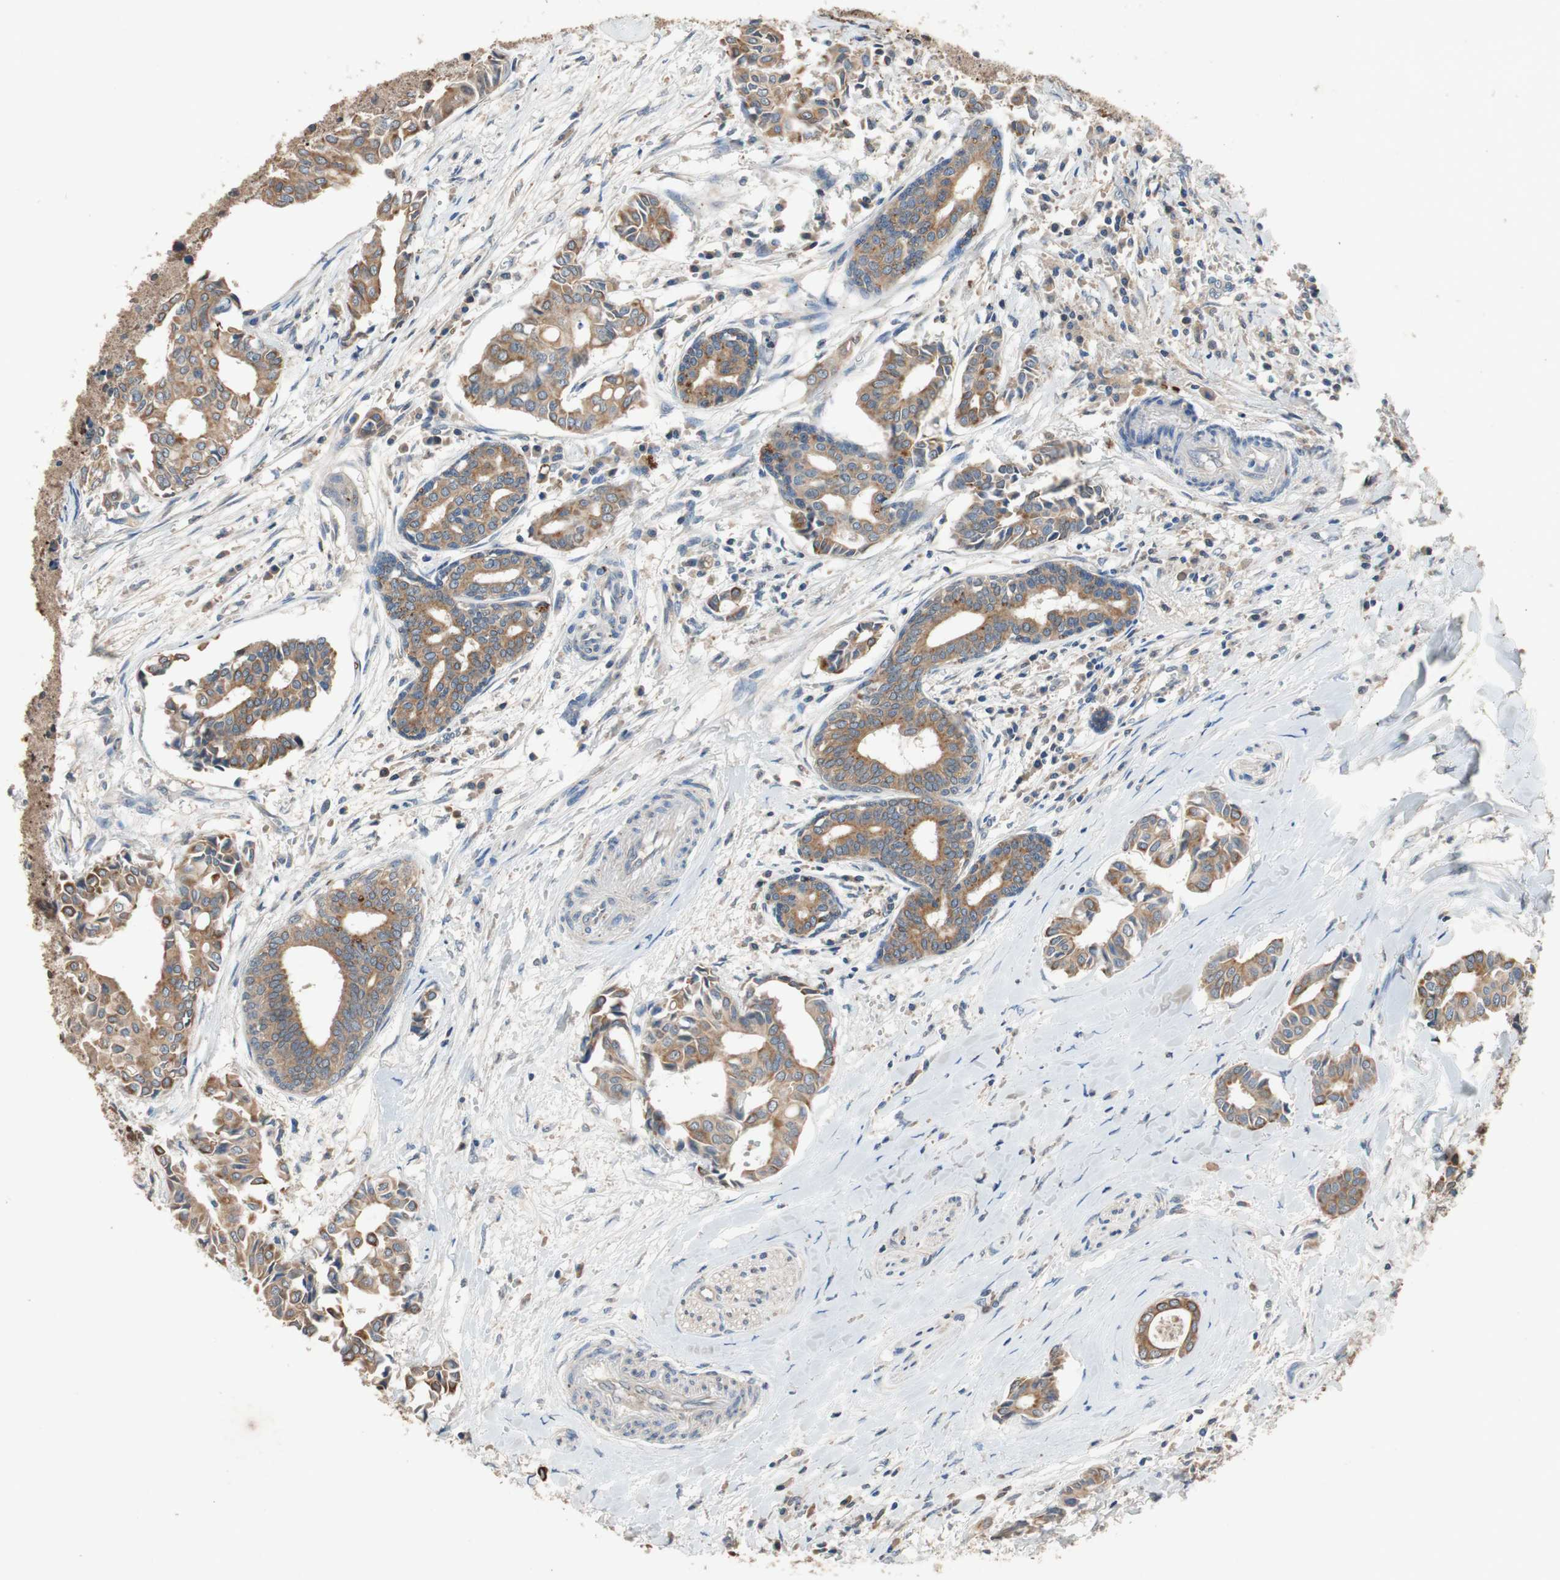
{"staining": {"intensity": "moderate", "quantity": ">75%", "location": "cytoplasmic/membranous"}, "tissue": "head and neck cancer", "cell_type": "Tumor cells", "image_type": "cancer", "snomed": [{"axis": "morphology", "description": "Adenocarcinoma, NOS"}, {"axis": "topography", "description": "Salivary gland"}, {"axis": "topography", "description": "Head-Neck"}], "caption": "Human head and neck cancer (adenocarcinoma) stained for a protein (brown) reveals moderate cytoplasmic/membranous positive positivity in about >75% of tumor cells.", "gene": "ADAP1", "patient": {"sex": "female", "age": 59}}